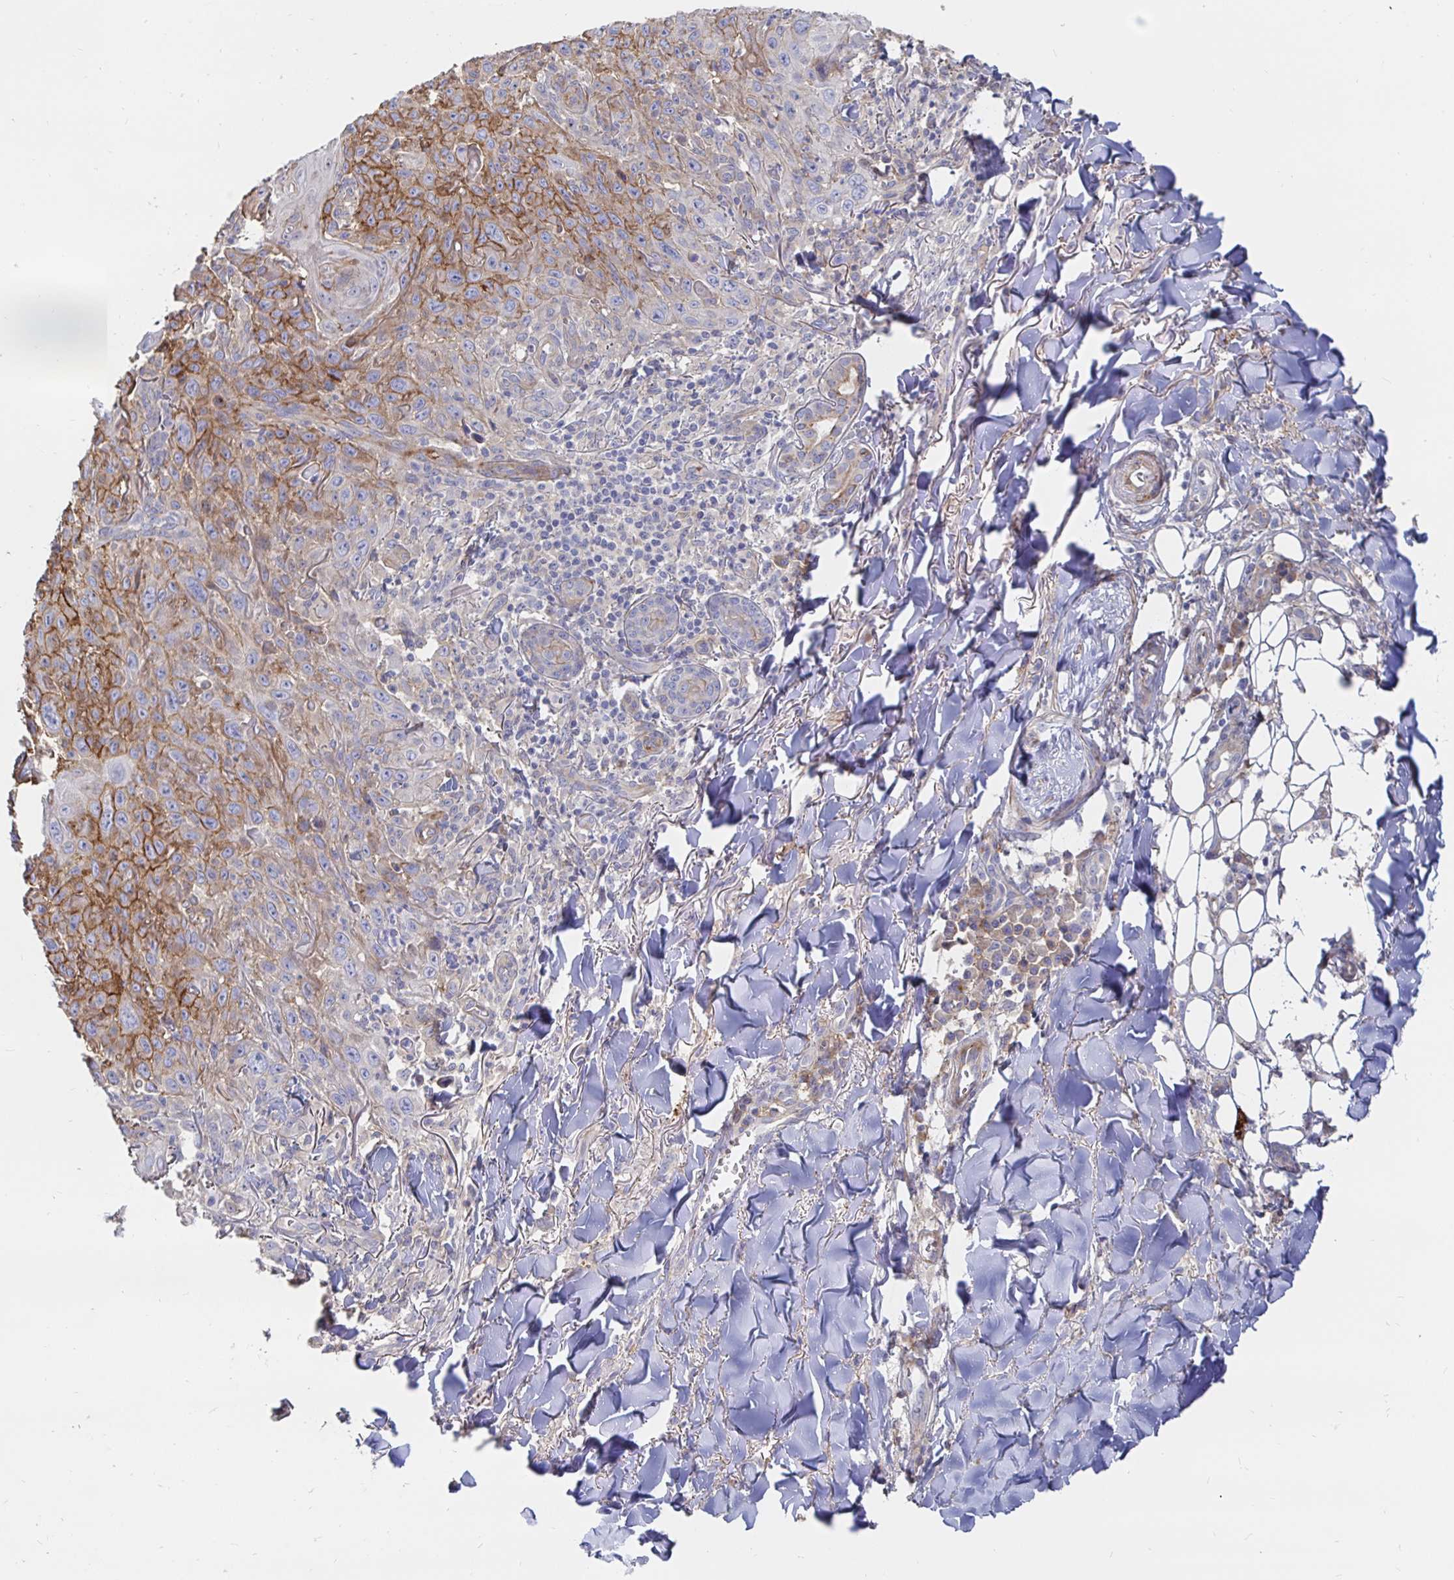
{"staining": {"intensity": "moderate", "quantity": "25%-75%", "location": "cytoplasmic/membranous"}, "tissue": "skin cancer", "cell_type": "Tumor cells", "image_type": "cancer", "snomed": [{"axis": "morphology", "description": "Squamous cell carcinoma, NOS"}, {"axis": "topography", "description": "Skin"}], "caption": "Immunohistochemical staining of human skin cancer (squamous cell carcinoma) reveals medium levels of moderate cytoplasmic/membranous protein staining in about 25%-75% of tumor cells.", "gene": "KCTD19", "patient": {"sex": "male", "age": 75}}